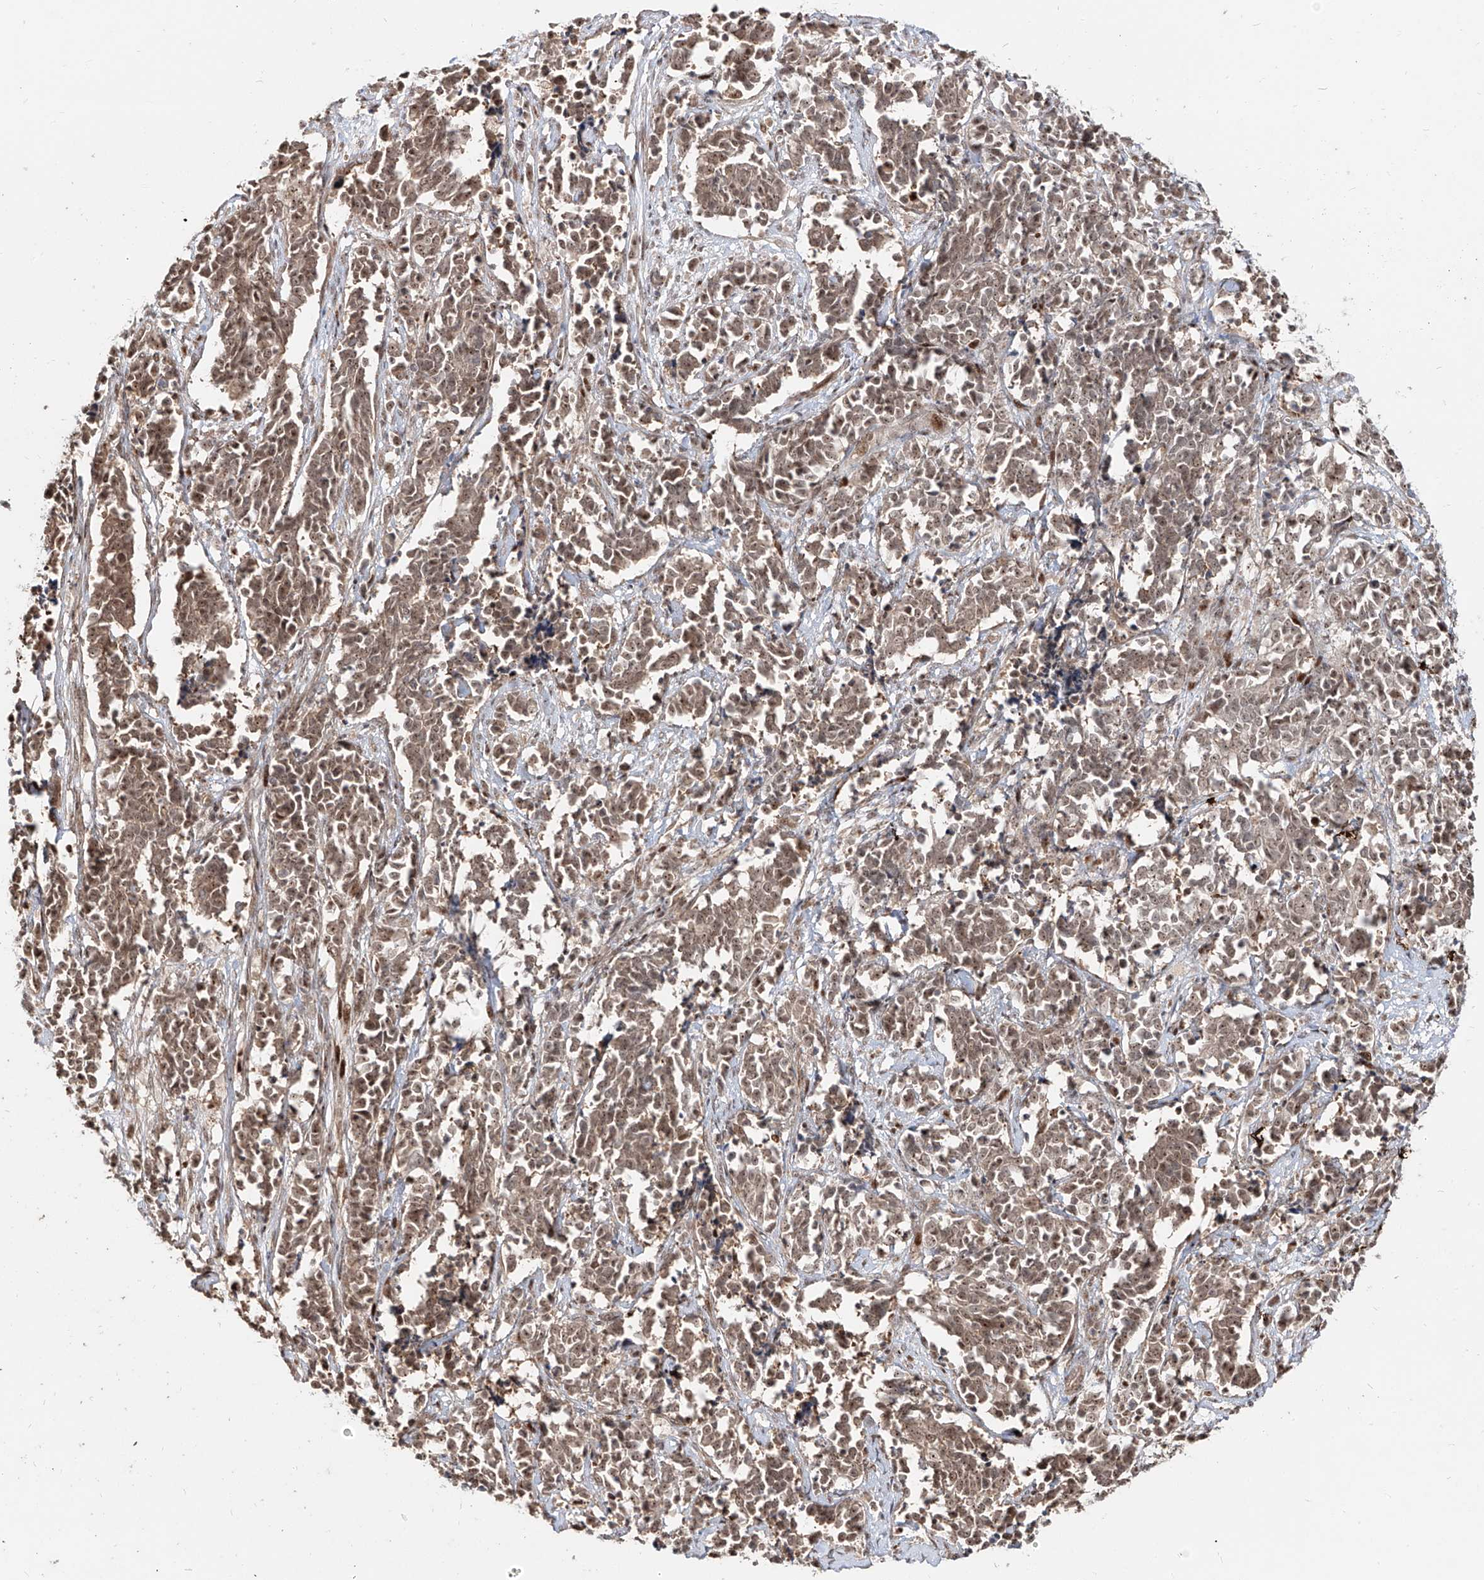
{"staining": {"intensity": "moderate", "quantity": ">75%", "location": "nuclear"}, "tissue": "cervical cancer", "cell_type": "Tumor cells", "image_type": "cancer", "snomed": [{"axis": "morphology", "description": "Normal tissue, NOS"}, {"axis": "morphology", "description": "Squamous cell carcinoma, NOS"}, {"axis": "topography", "description": "Cervix"}], "caption": "Immunohistochemistry histopathology image of cervical squamous cell carcinoma stained for a protein (brown), which exhibits medium levels of moderate nuclear staining in approximately >75% of tumor cells.", "gene": "ZNF710", "patient": {"sex": "female", "age": 35}}